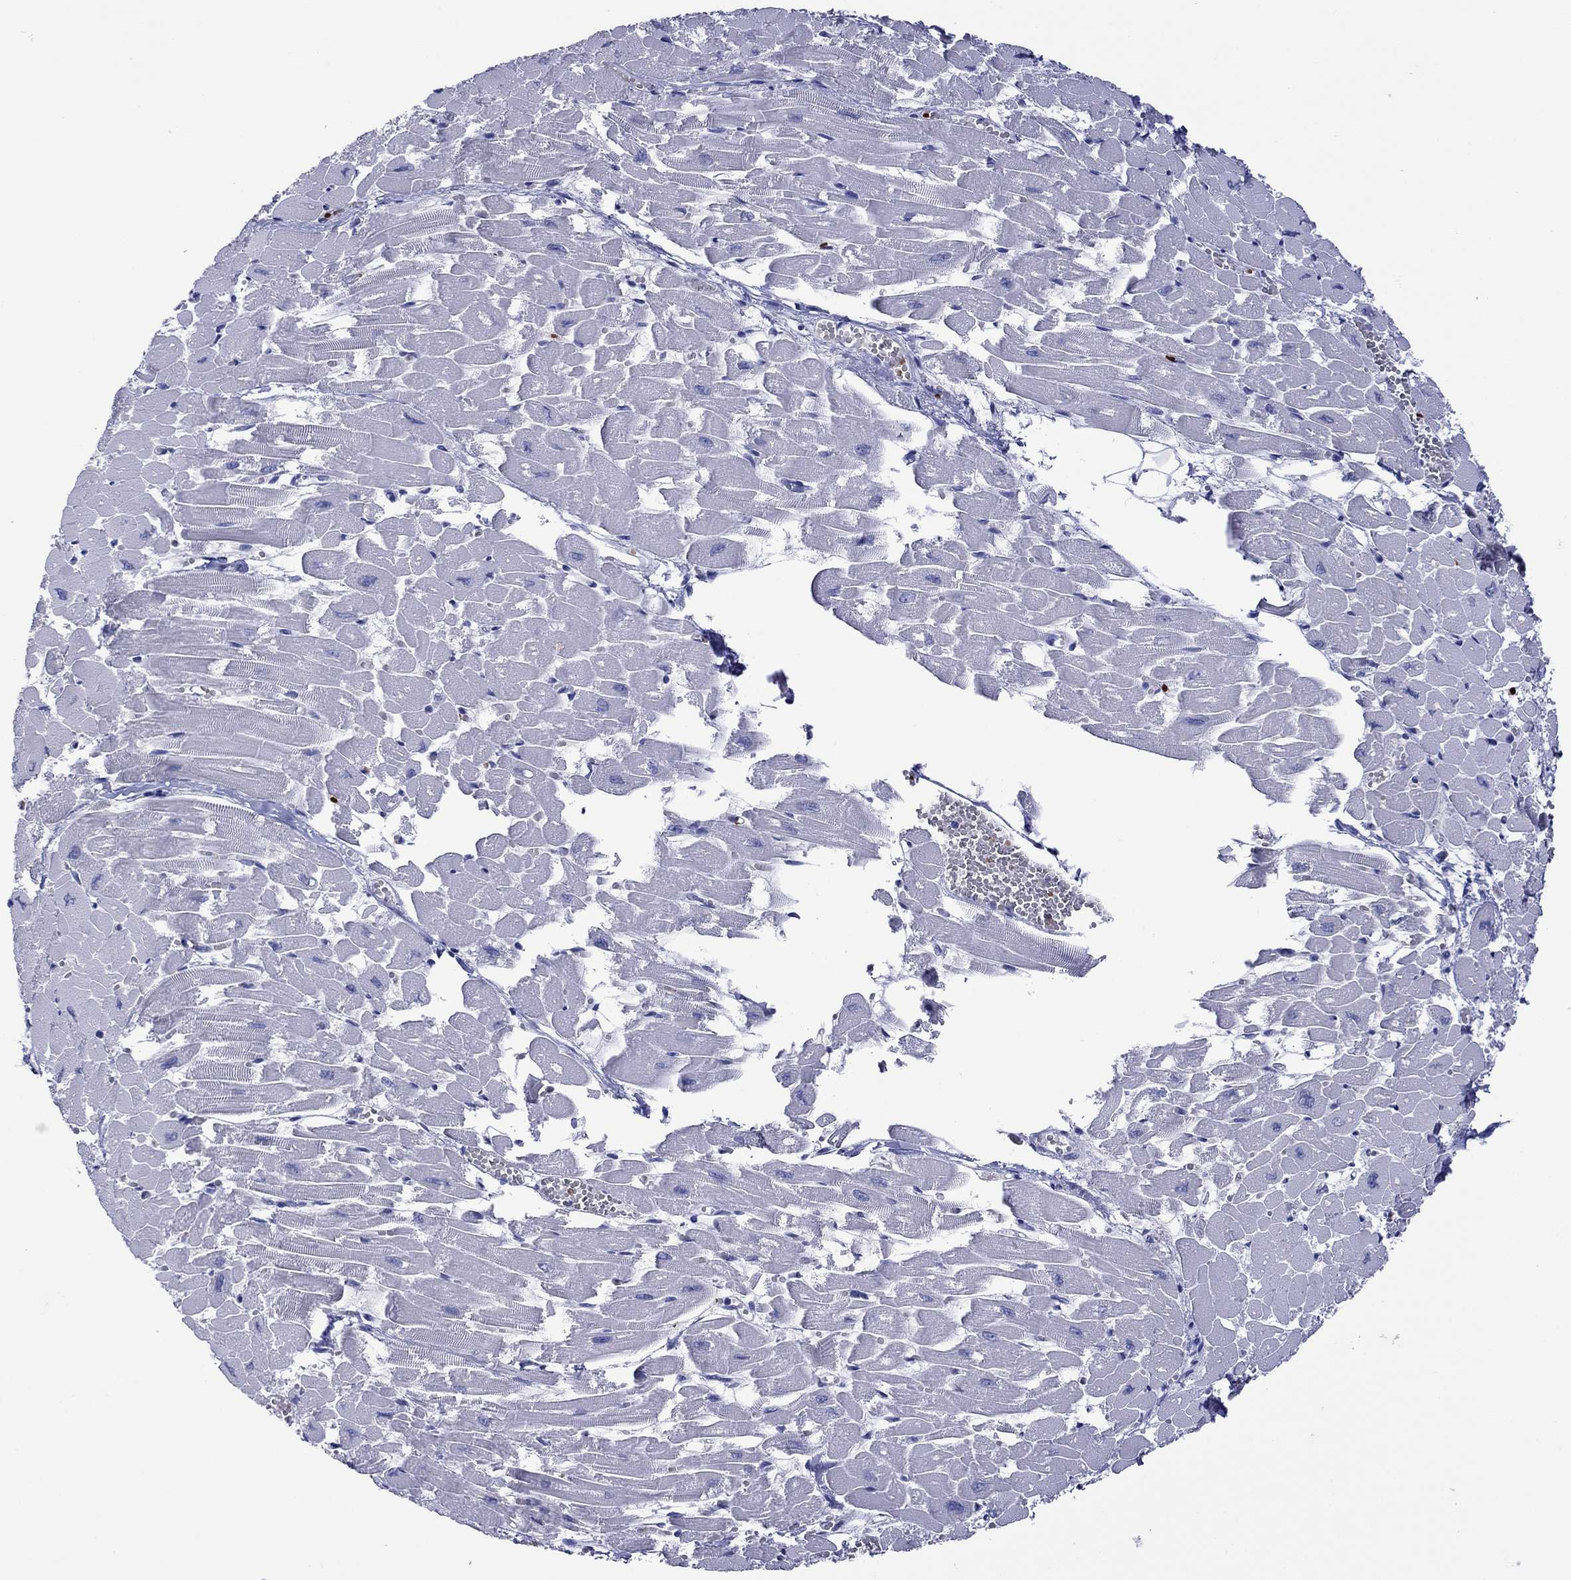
{"staining": {"intensity": "negative", "quantity": "none", "location": "none"}, "tissue": "heart muscle", "cell_type": "Cardiomyocytes", "image_type": "normal", "snomed": [{"axis": "morphology", "description": "Normal tissue, NOS"}, {"axis": "topography", "description": "Heart"}], "caption": "Photomicrograph shows no significant protein positivity in cardiomyocytes of unremarkable heart muscle.", "gene": "ROM1", "patient": {"sex": "female", "age": 52}}